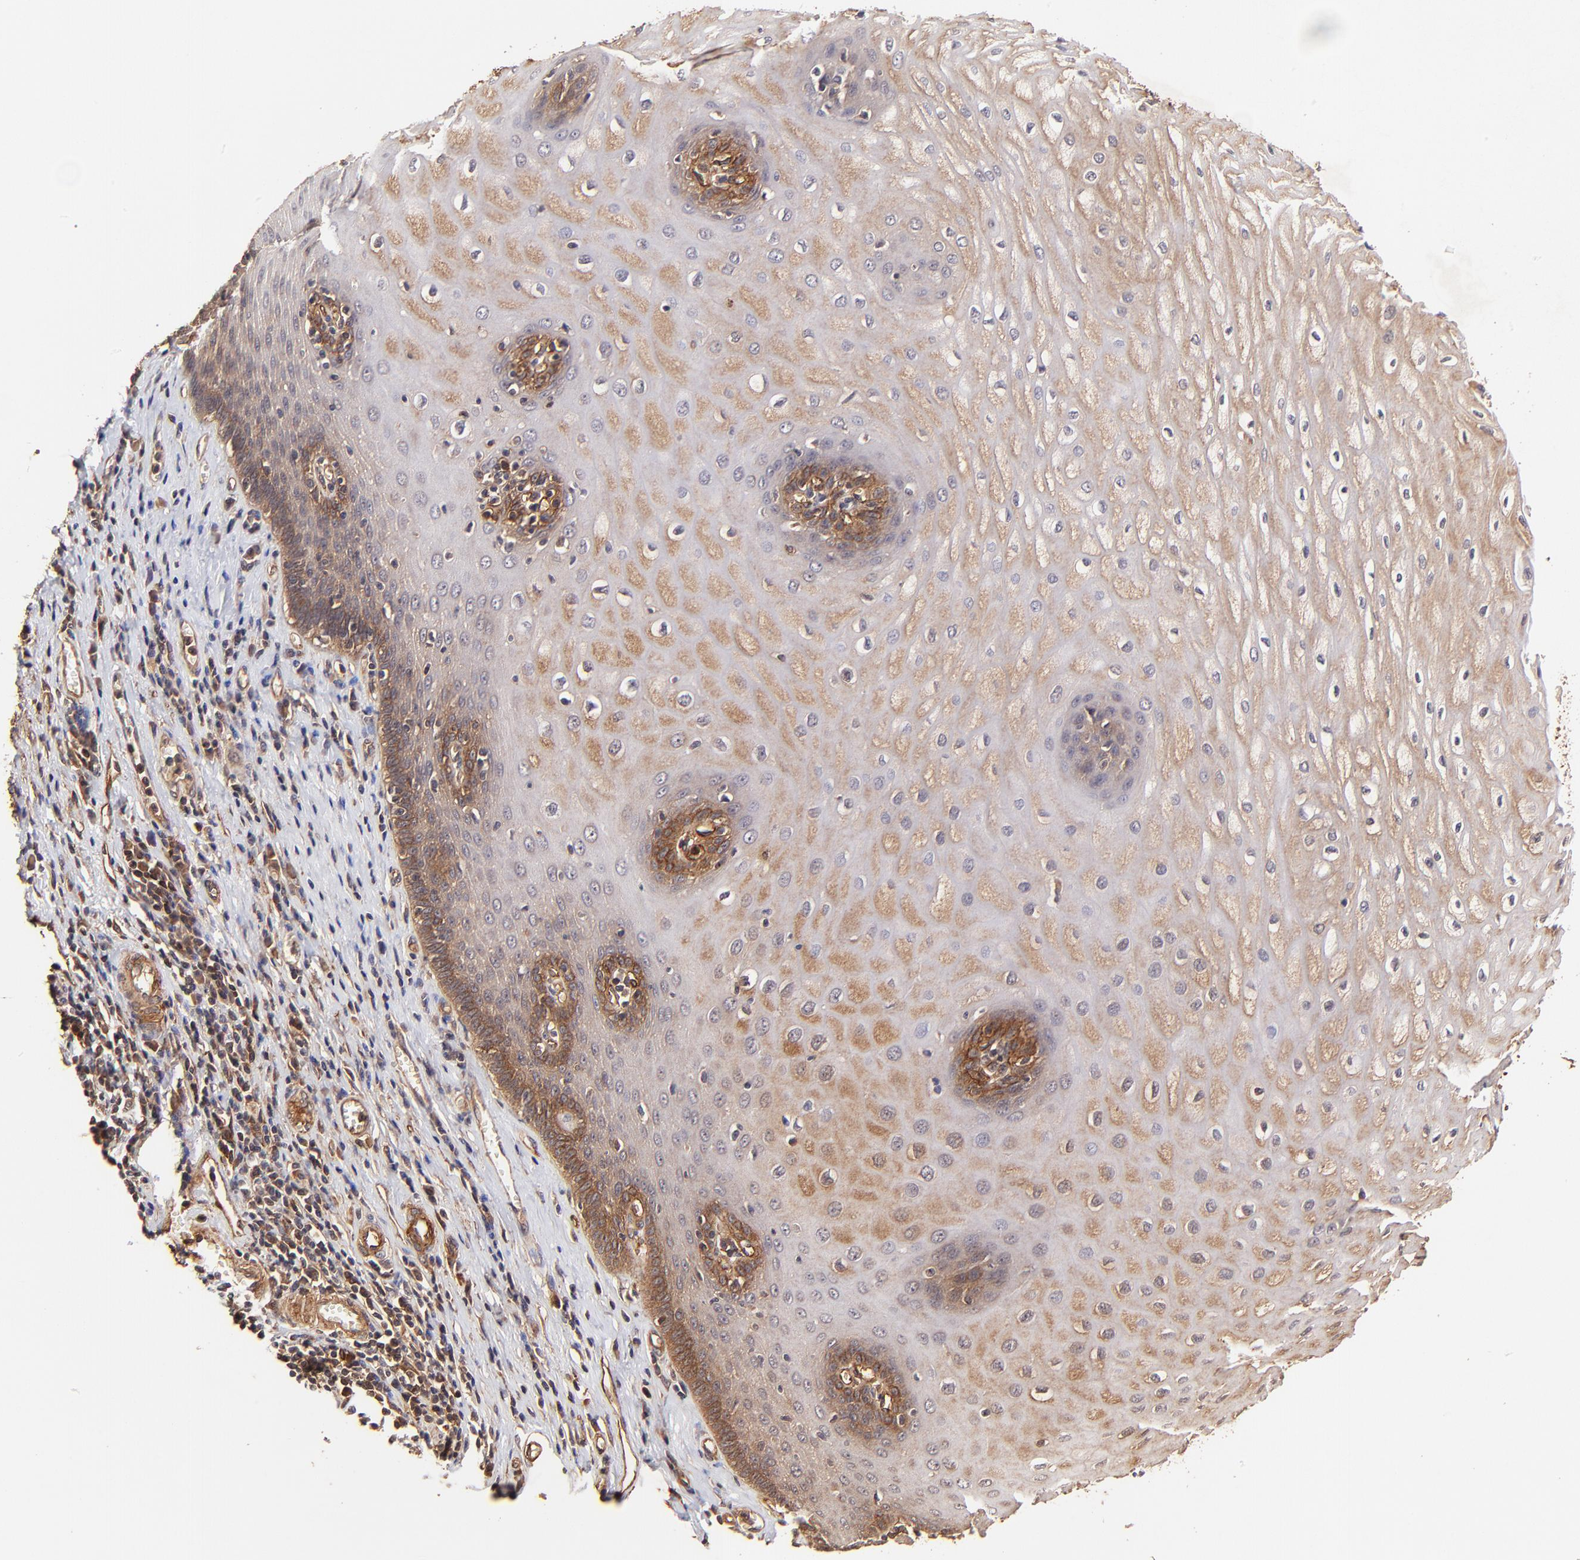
{"staining": {"intensity": "moderate", "quantity": "25%-75%", "location": "cytoplasmic/membranous"}, "tissue": "esophagus", "cell_type": "Squamous epithelial cells", "image_type": "normal", "snomed": [{"axis": "morphology", "description": "Normal tissue, NOS"}, {"axis": "morphology", "description": "Squamous cell carcinoma, NOS"}, {"axis": "topography", "description": "Esophagus"}], "caption": "The immunohistochemical stain labels moderate cytoplasmic/membranous staining in squamous epithelial cells of normal esophagus. Immunohistochemistry (ihc) stains the protein of interest in brown and the nuclei are stained blue.", "gene": "ITGB1", "patient": {"sex": "male", "age": 65}}